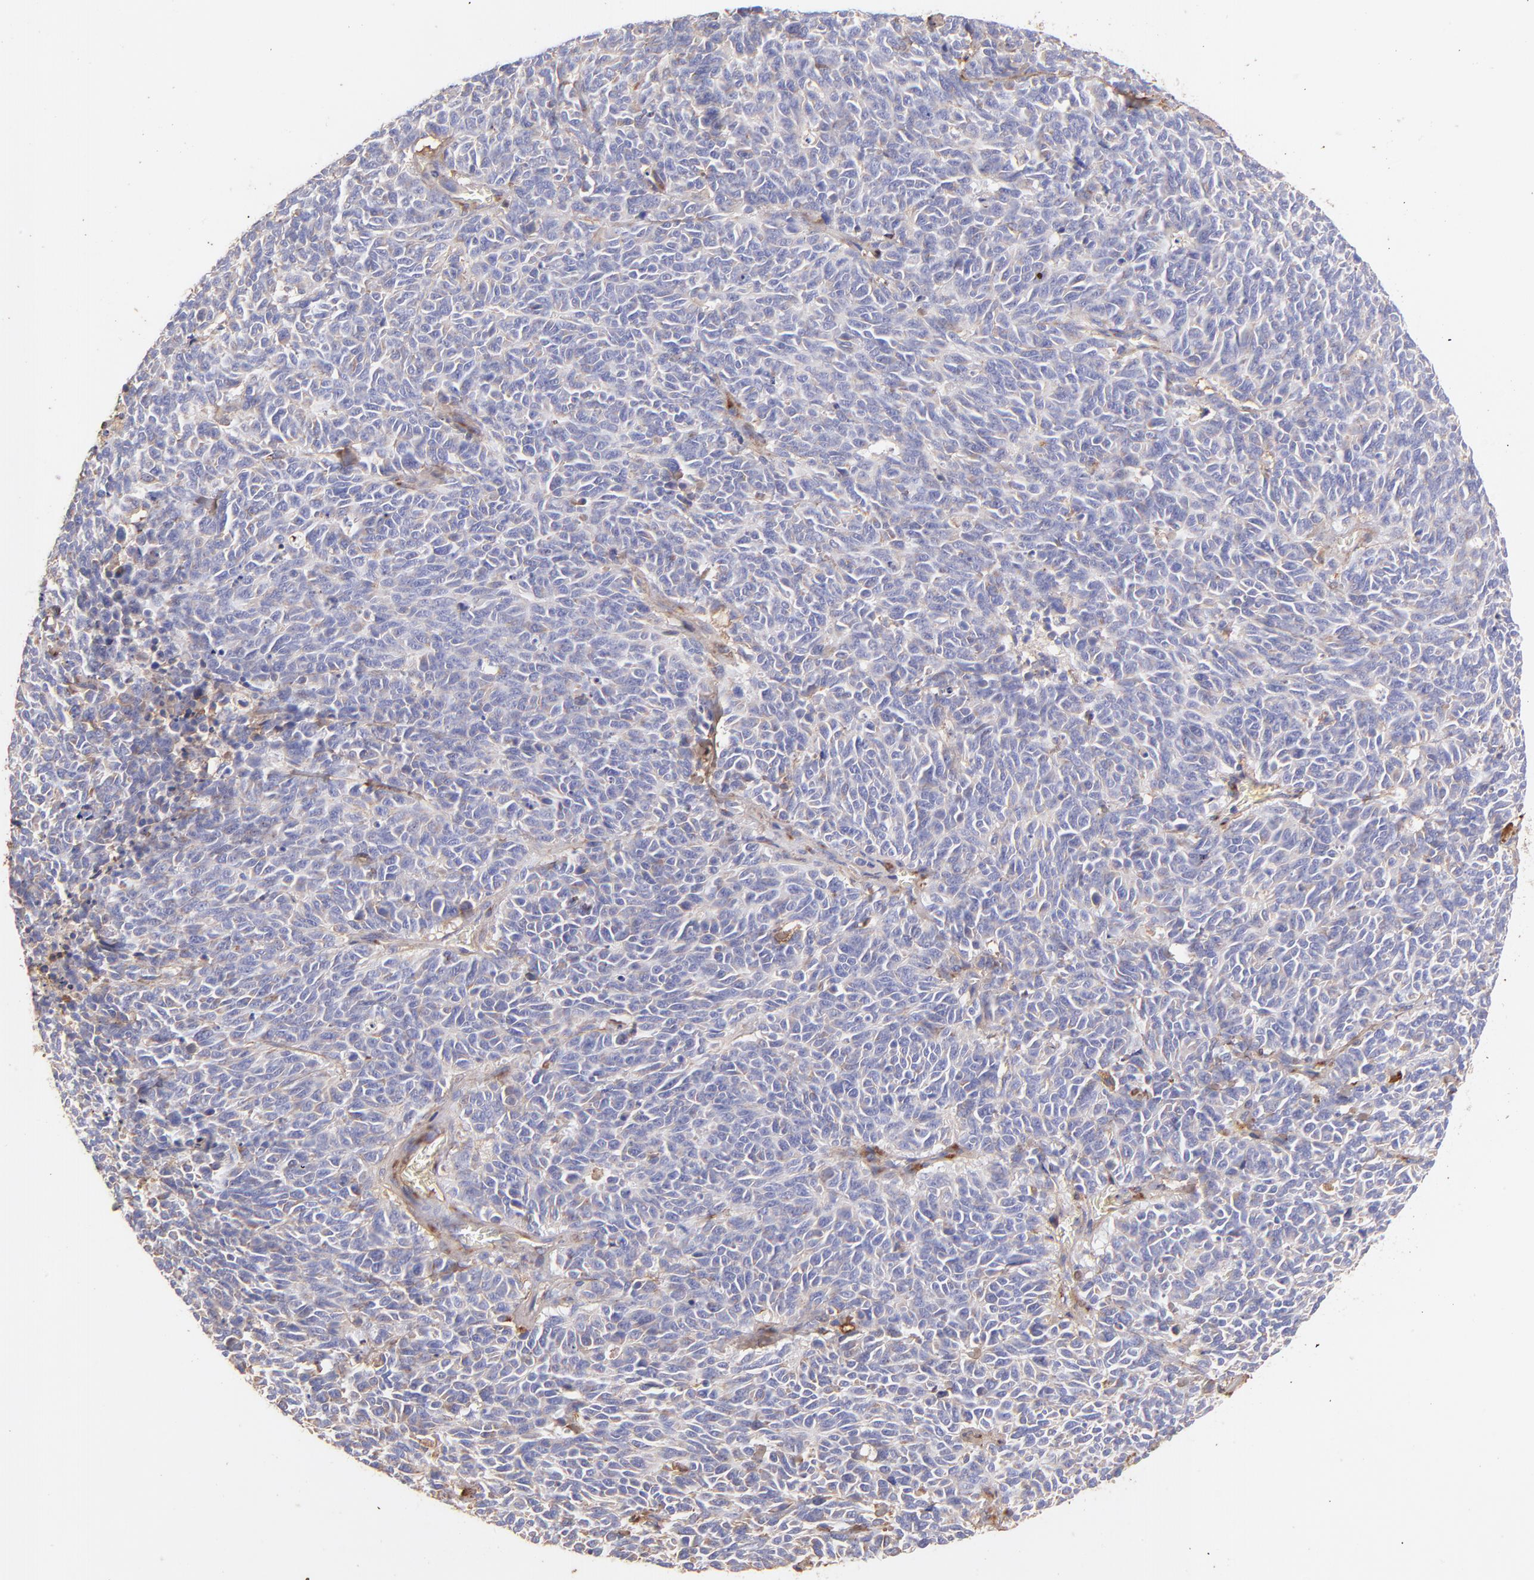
{"staining": {"intensity": "weak", "quantity": "25%-75%", "location": "cytoplasmic/membranous"}, "tissue": "lung cancer", "cell_type": "Tumor cells", "image_type": "cancer", "snomed": [{"axis": "morphology", "description": "Neoplasm, malignant, NOS"}, {"axis": "topography", "description": "Lung"}], "caption": "Protein analysis of lung cancer (malignant neoplasm) tissue displays weak cytoplasmic/membranous staining in approximately 25%-75% of tumor cells.", "gene": "BGN", "patient": {"sex": "female", "age": 58}}